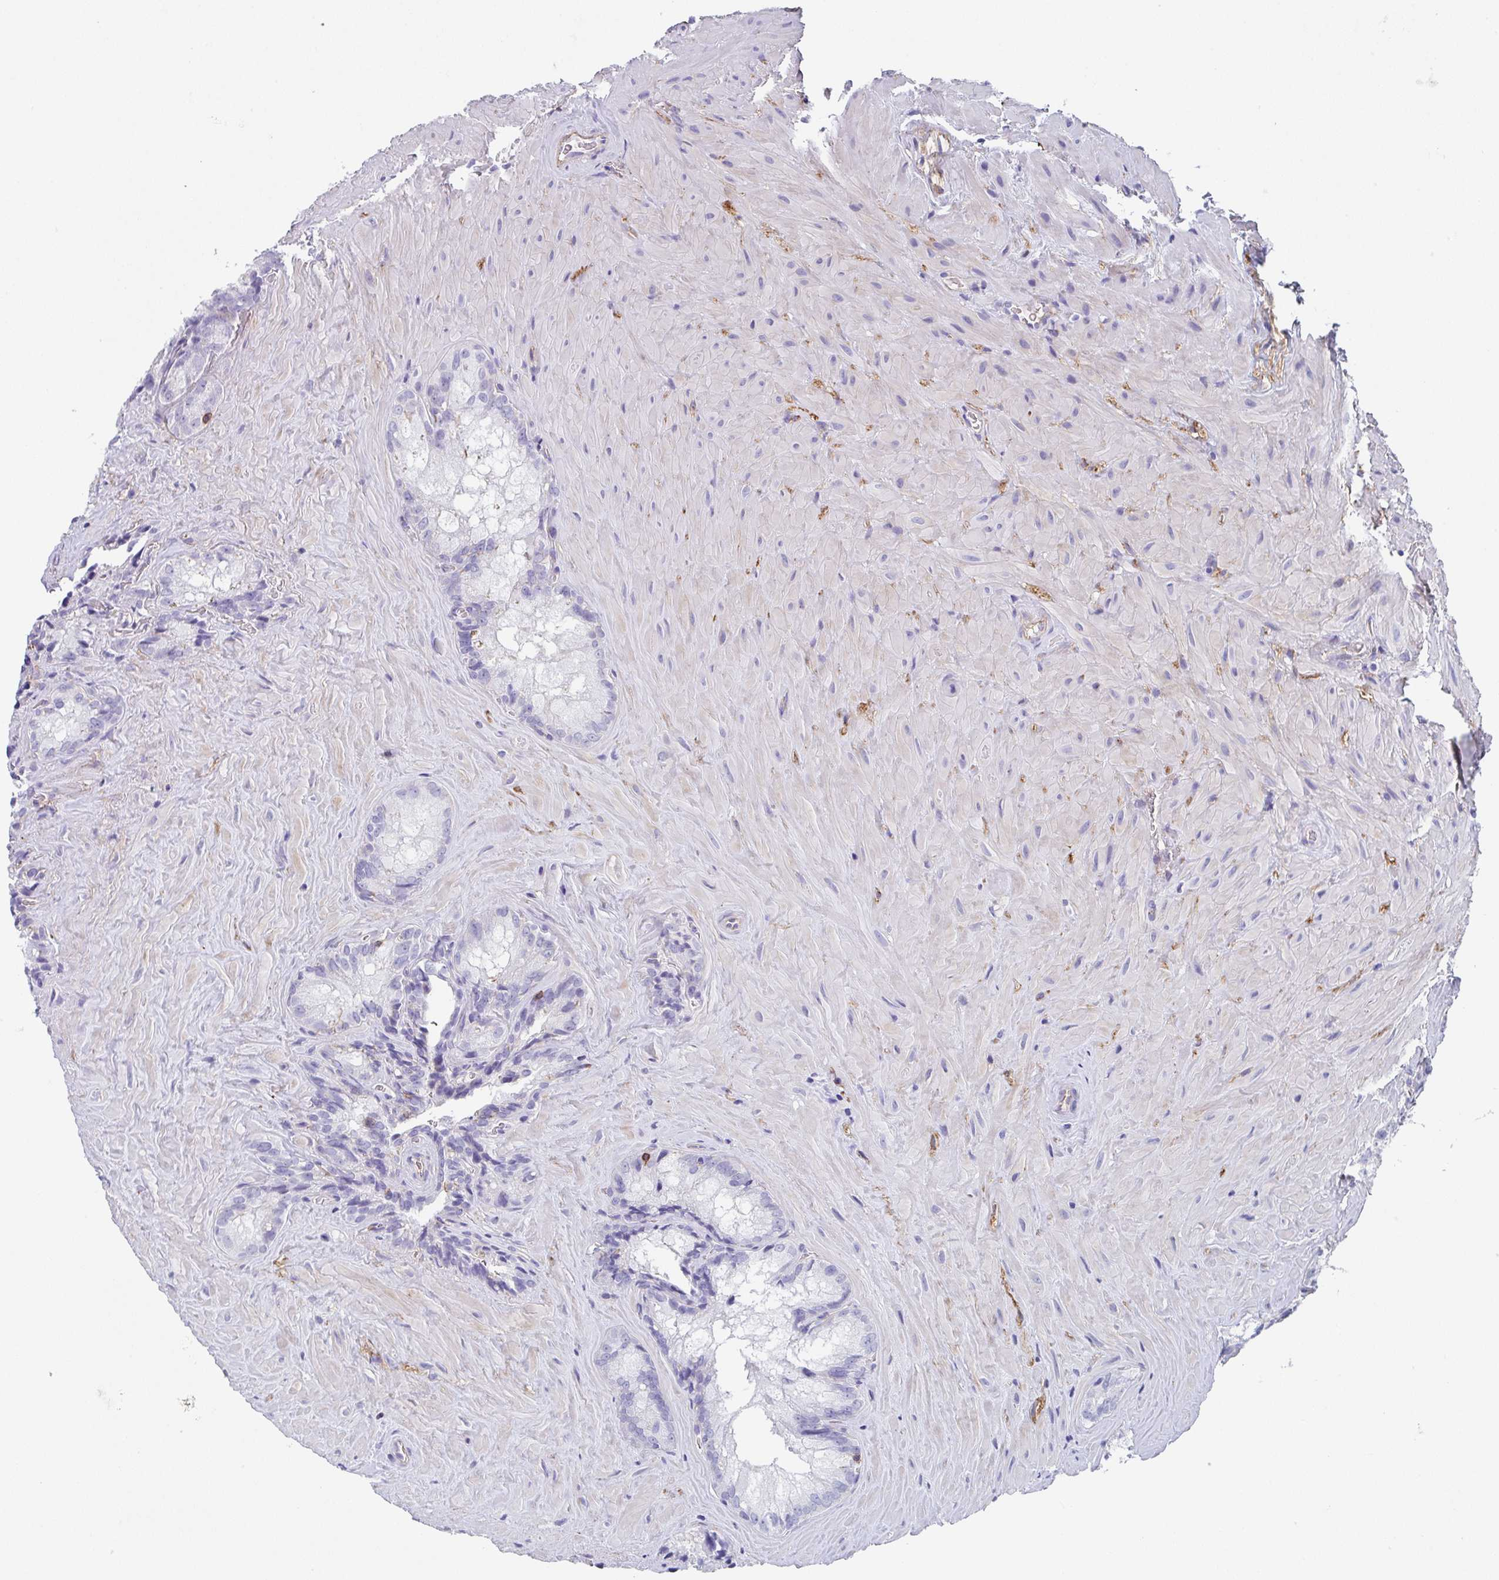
{"staining": {"intensity": "negative", "quantity": "none", "location": "none"}, "tissue": "seminal vesicle", "cell_type": "Glandular cells", "image_type": "normal", "snomed": [{"axis": "morphology", "description": "Normal tissue, NOS"}, {"axis": "topography", "description": "Seminal veicle"}], "caption": "Micrograph shows no protein expression in glandular cells of unremarkable seminal vesicle. (Brightfield microscopy of DAB immunohistochemistry at high magnification).", "gene": "DBN1", "patient": {"sex": "male", "age": 47}}